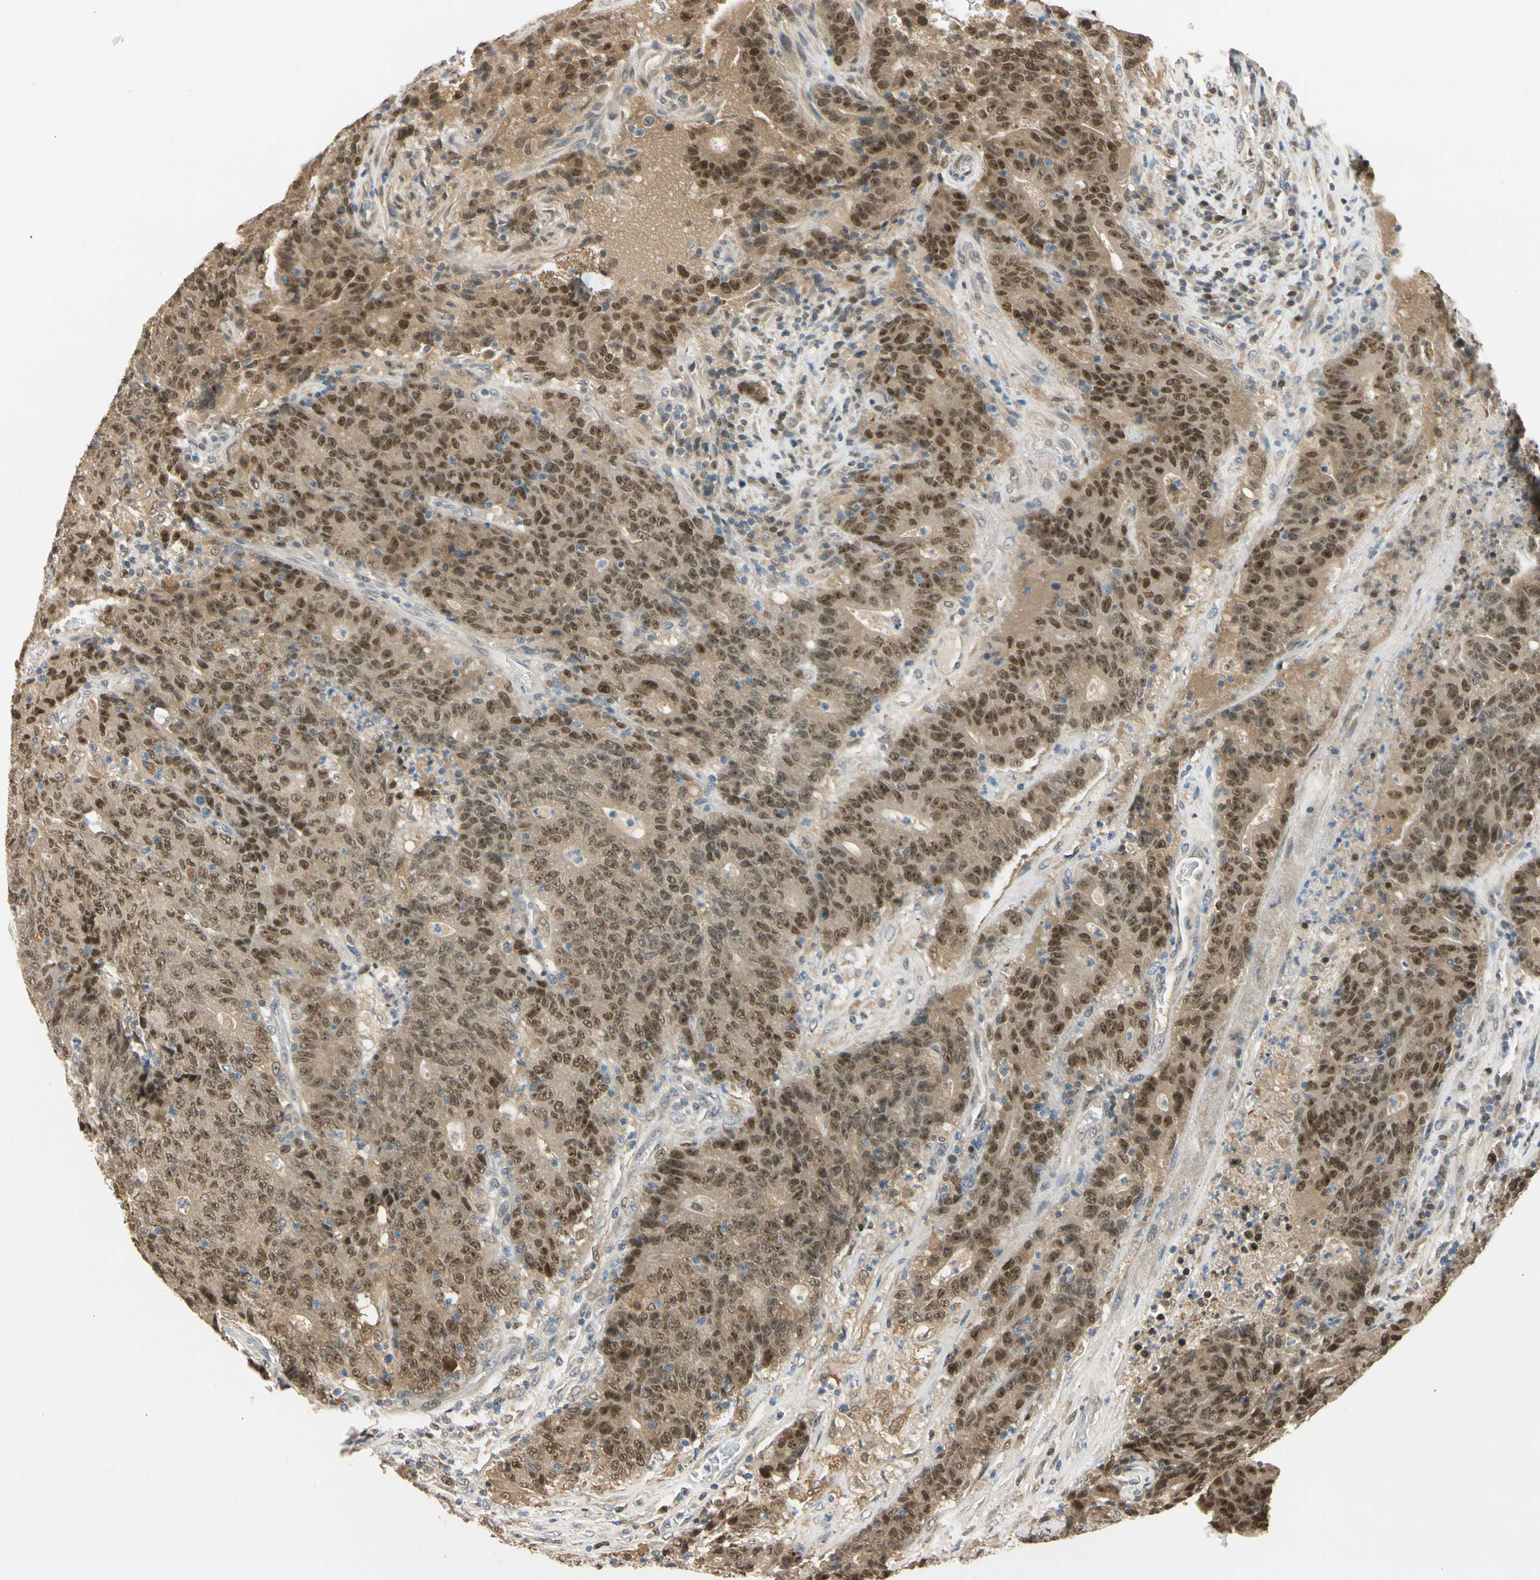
{"staining": {"intensity": "strong", "quantity": ">75%", "location": "cytoplasmic/membranous,nuclear"}, "tissue": "colorectal cancer", "cell_type": "Tumor cells", "image_type": "cancer", "snomed": [{"axis": "morphology", "description": "Normal tissue, NOS"}, {"axis": "morphology", "description": "Adenocarcinoma, NOS"}, {"axis": "topography", "description": "Colon"}], "caption": "Protein expression analysis of human colorectal cancer (adenocarcinoma) reveals strong cytoplasmic/membranous and nuclear staining in about >75% of tumor cells.", "gene": "RIOX2", "patient": {"sex": "female", "age": 75}}